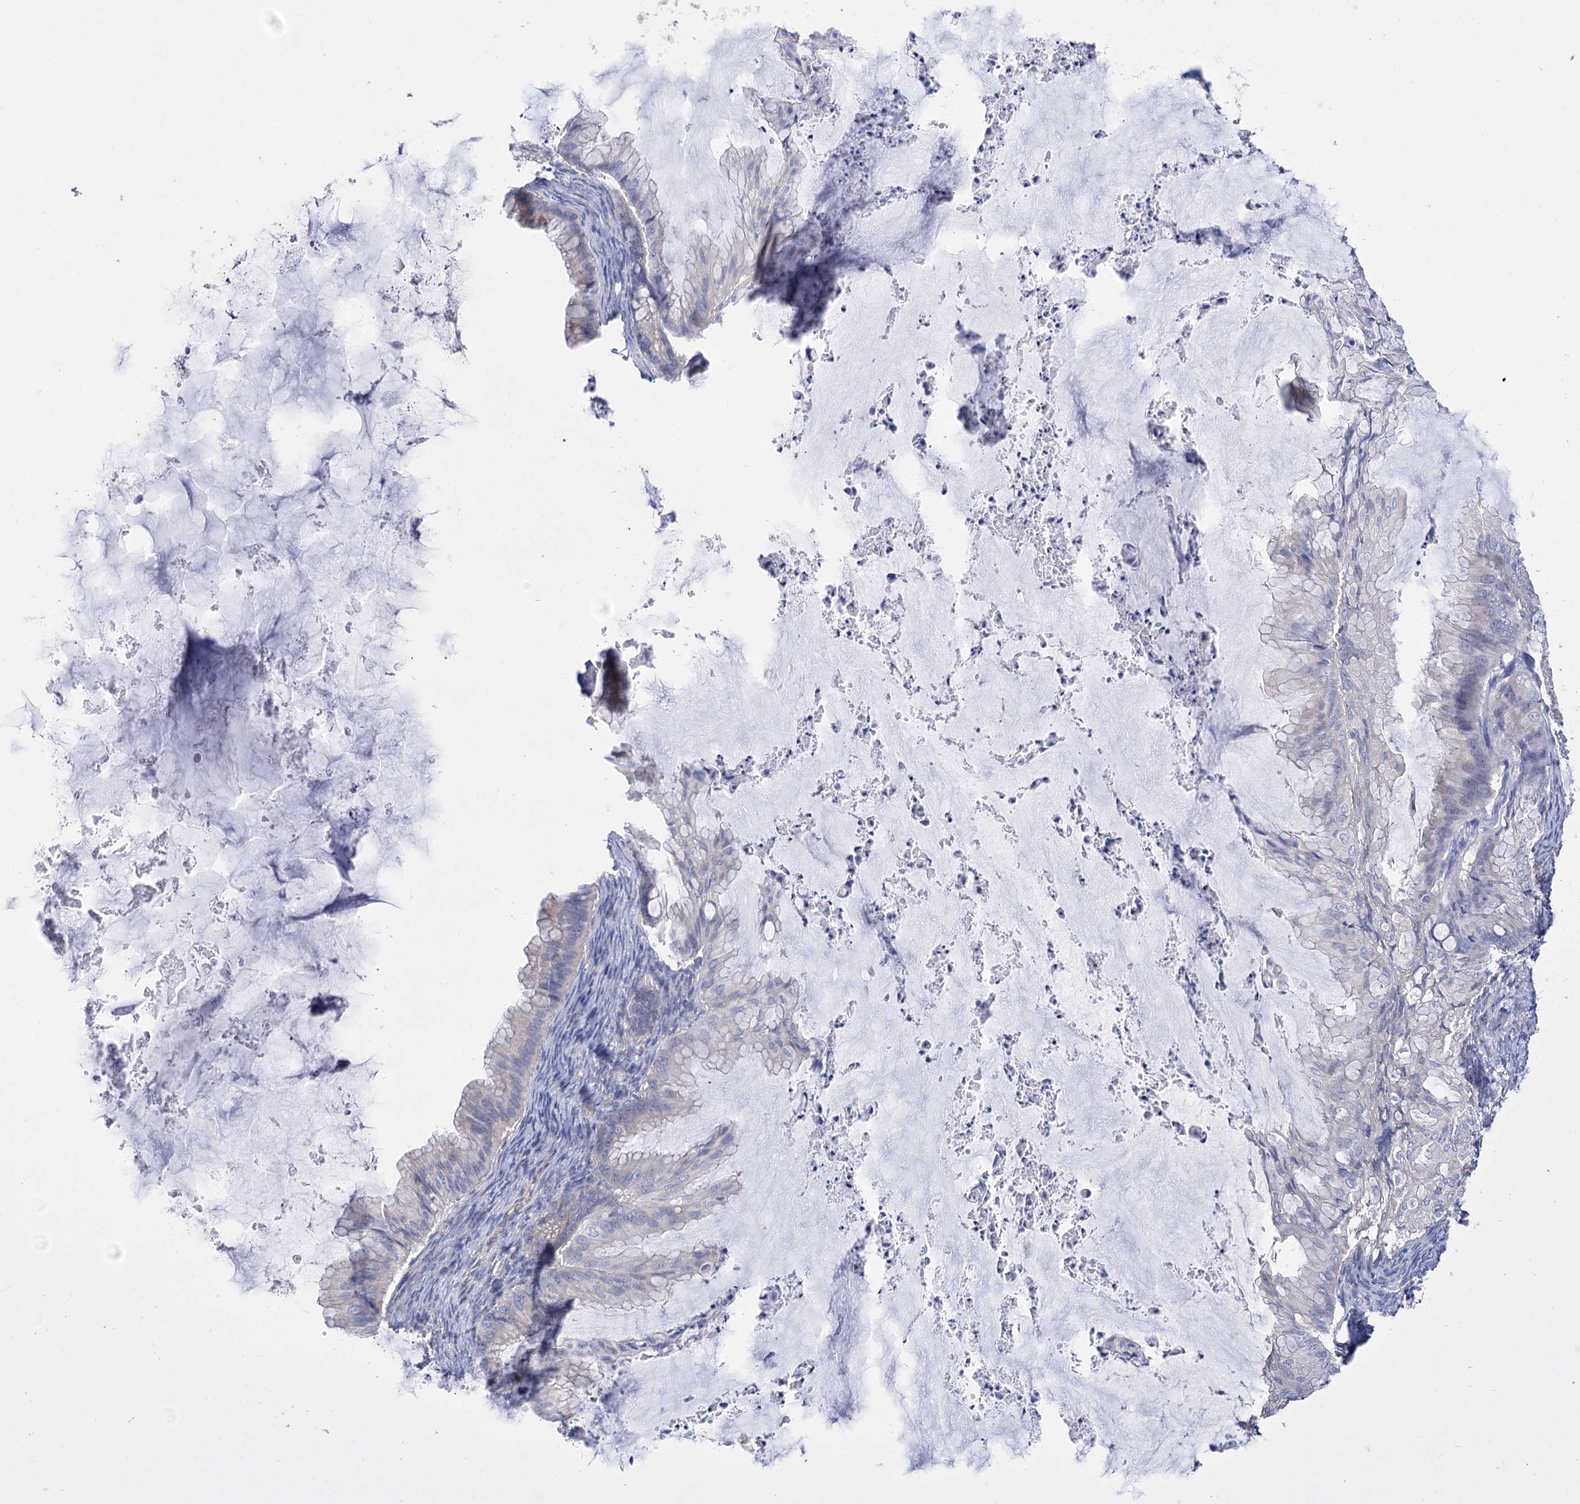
{"staining": {"intensity": "negative", "quantity": "none", "location": "none"}, "tissue": "ovarian cancer", "cell_type": "Tumor cells", "image_type": "cancer", "snomed": [{"axis": "morphology", "description": "Cystadenocarcinoma, mucinous, NOS"}, {"axis": "topography", "description": "Ovary"}], "caption": "Tumor cells show no significant staining in mucinous cystadenocarcinoma (ovarian). (IHC, brightfield microscopy, high magnification).", "gene": "LRRC34", "patient": {"sex": "female", "age": 71}}